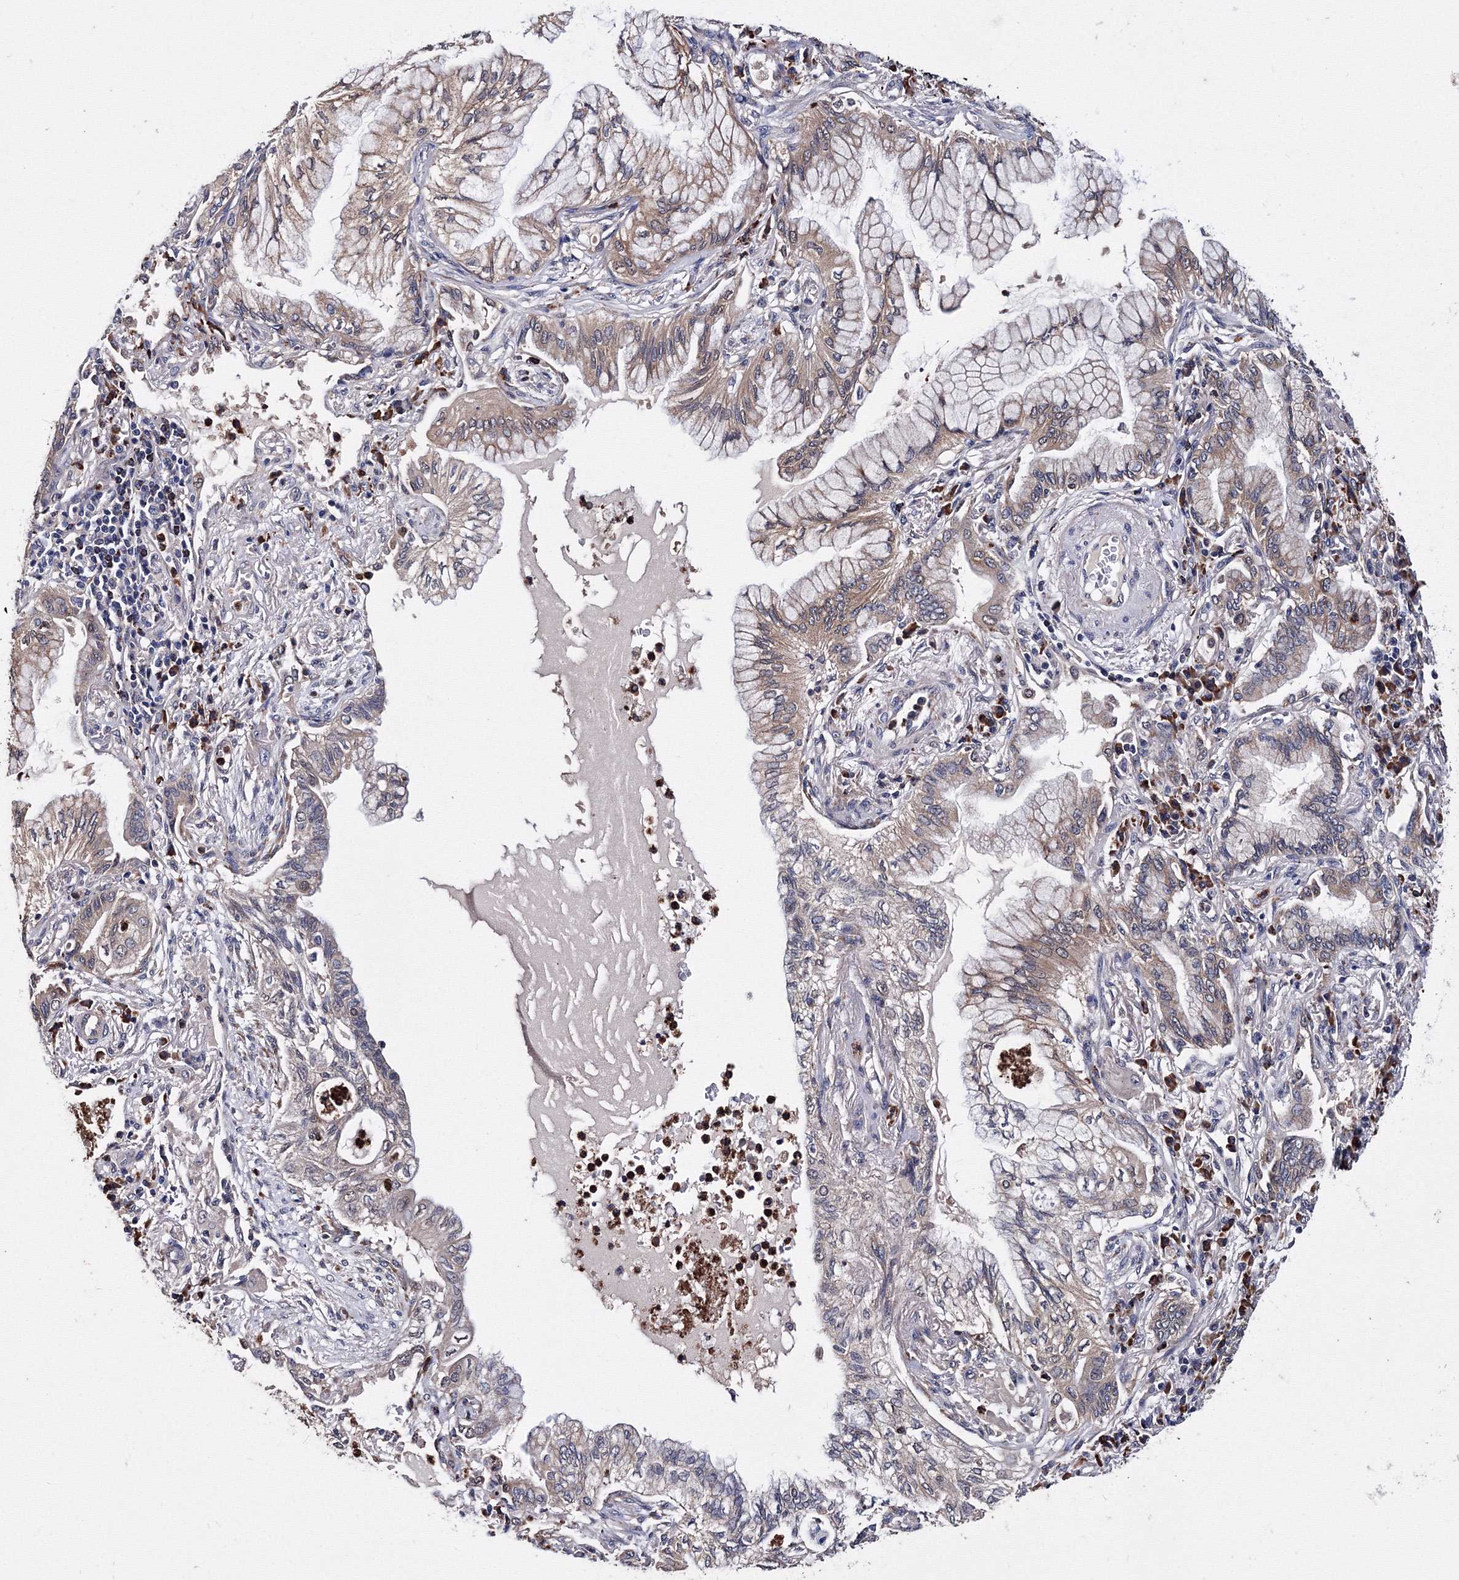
{"staining": {"intensity": "weak", "quantity": "25%-75%", "location": "cytoplasmic/membranous"}, "tissue": "lung cancer", "cell_type": "Tumor cells", "image_type": "cancer", "snomed": [{"axis": "morphology", "description": "Adenocarcinoma, NOS"}, {"axis": "topography", "description": "Lung"}], "caption": "DAB immunohistochemical staining of lung cancer (adenocarcinoma) reveals weak cytoplasmic/membranous protein positivity in approximately 25%-75% of tumor cells. (IHC, brightfield microscopy, high magnification).", "gene": "PHYKPL", "patient": {"sex": "female", "age": 70}}